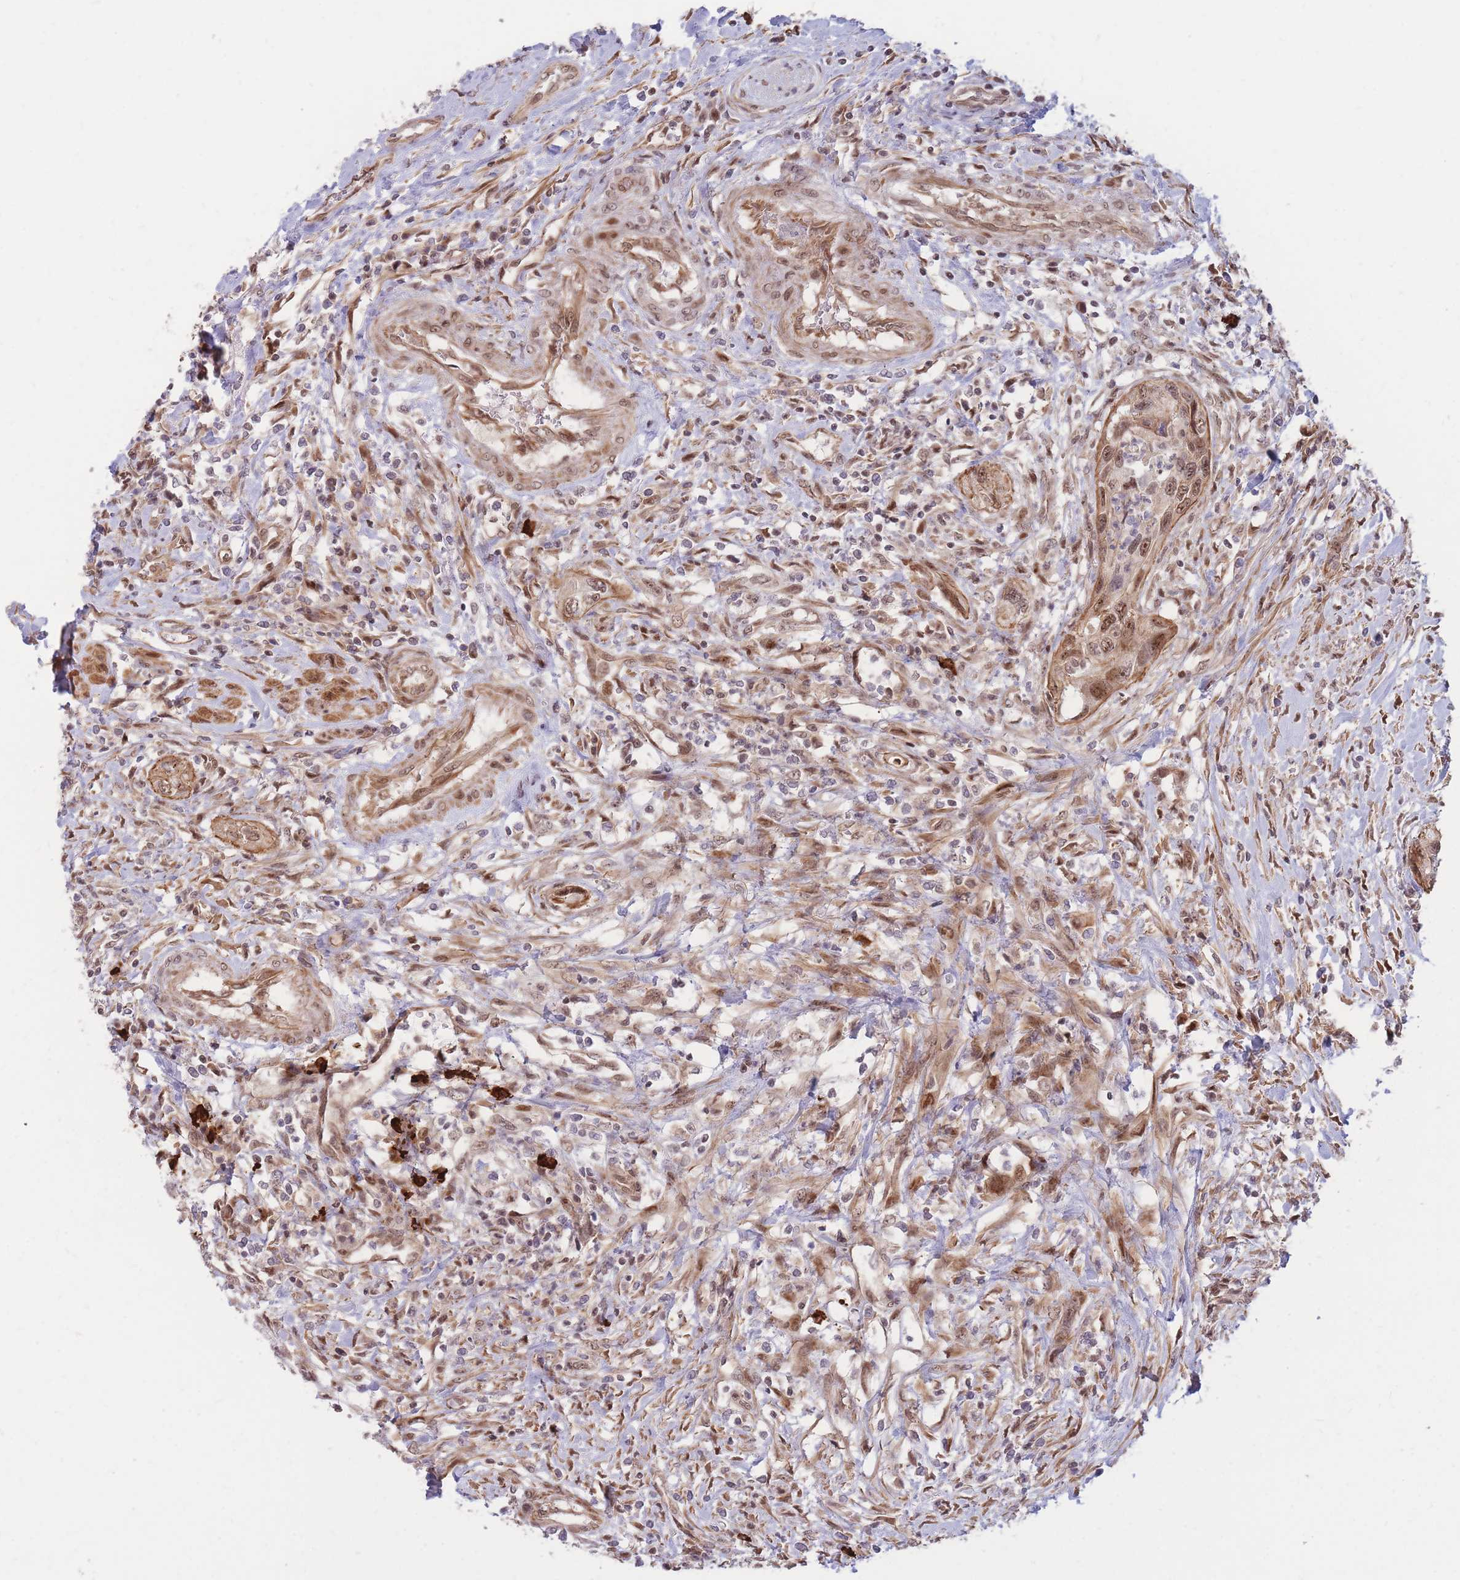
{"staining": {"intensity": "moderate", "quantity": ">75%", "location": "nuclear"}, "tissue": "urothelial cancer", "cell_type": "Tumor cells", "image_type": "cancer", "snomed": [{"axis": "morphology", "description": "Urothelial carcinoma, High grade"}, {"axis": "topography", "description": "Urinary bladder"}], "caption": "Immunohistochemistry photomicrograph of neoplastic tissue: human urothelial cancer stained using IHC reveals medium levels of moderate protein expression localized specifically in the nuclear of tumor cells, appearing as a nuclear brown color.", "gene": "ERICH6B", "patient": {"sex": "female", "age": 60}}